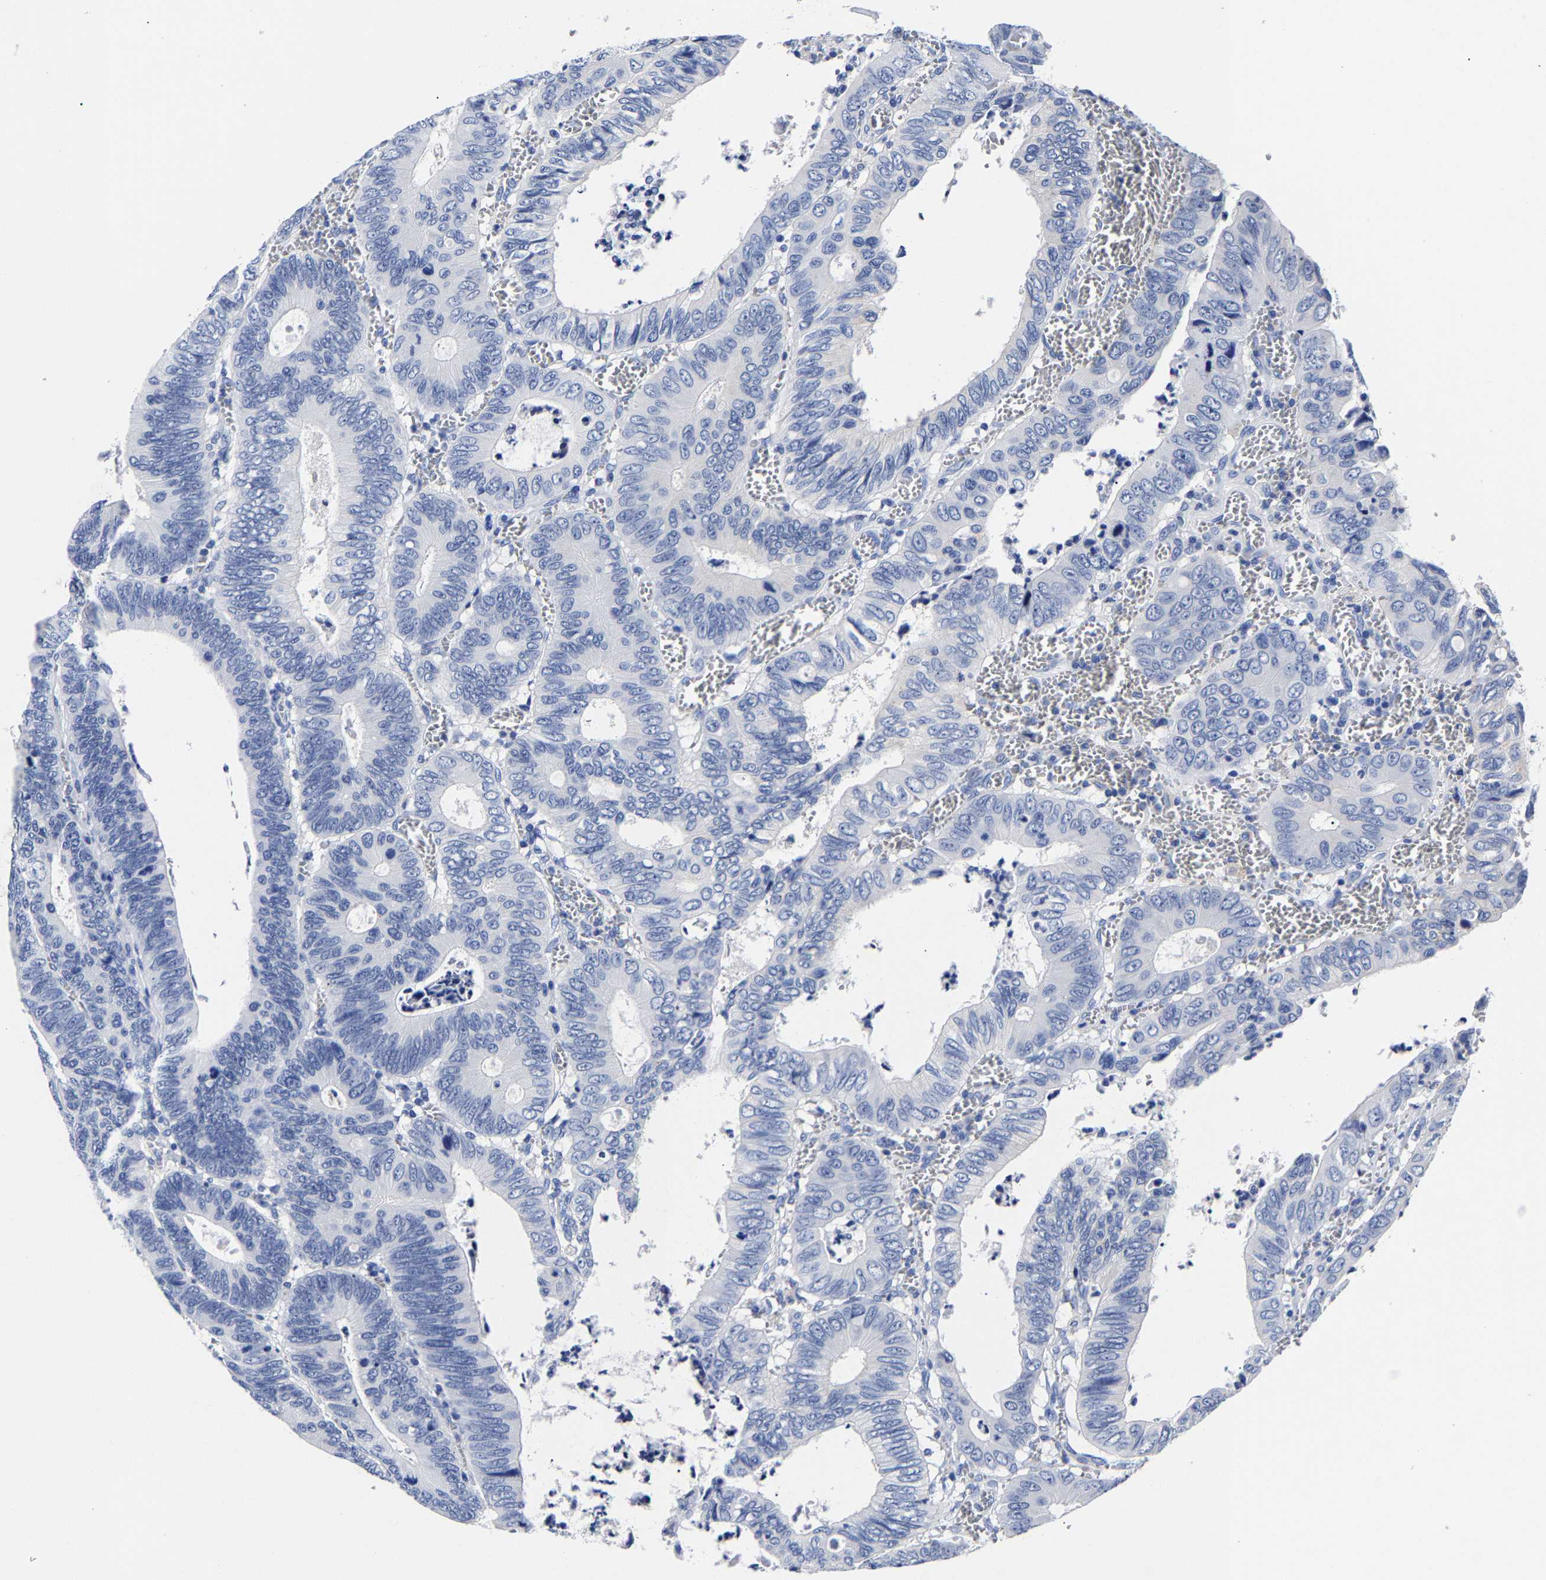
{"staining": {"intensity": "negative", "quantity": "none", "location": "none"}, "tissue": "colorectal cancer", "cell_type": "Tumor cells", "image_type": "cancer", "snomed": [{"axis": "morphology", "description": "Inflammation, NOS"}, {"axis": "morphology", "description": "Adenocarcinoma, NOS"}, {"axis": "topography", "description": "Colon"}], "caption": "This is a image of immunohistochemistry staining of adenocarcinoma (colorectal), which shows no expression in tumor cells.", "gene": "CPA2", "patient": {"sex": "male", "age": 72}}